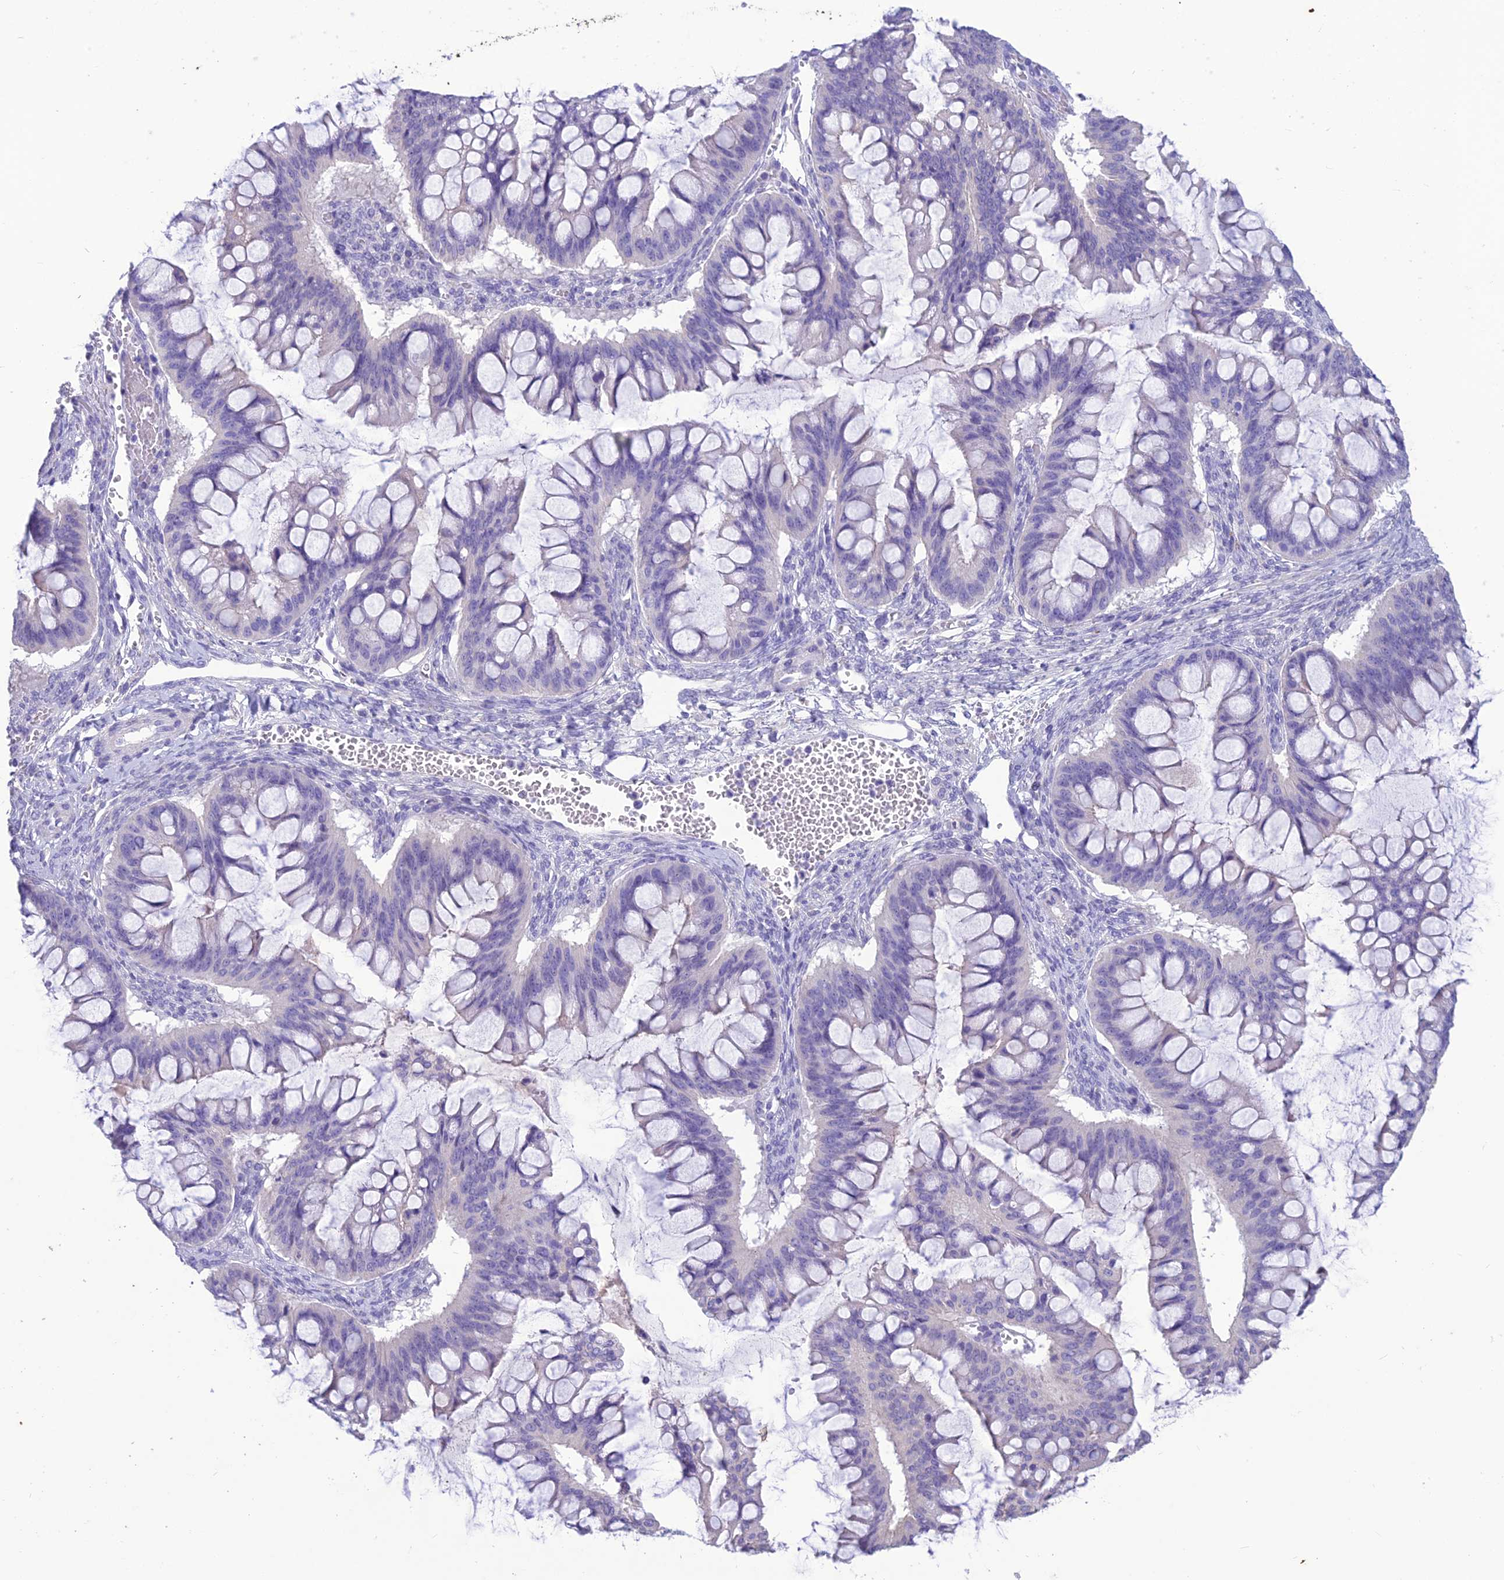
{"staining": {"intensity": "negative", "quantity": "none", "location": "none"}, "tissue": "ovarian cancer", "cell_type": "Tumor cells", "image_type": "cancer", "snomed": [{"axis": "morphology", "description": "Cystadenocarcinoma, mucinous, NOS"}, {"axis": "topography", "description": "Ovary"}], "caption": "The photomicrograph exhibits no significant expression in tumor cells of mucinous cystadenocarcinoma (ovarian). (Stains: DAB IHC with hematoxylin counter stain, Microscopy: brightfield microscopy at high magnification).", "gene": "IFT172", "patient": {"sex": "female", "age": 73}}